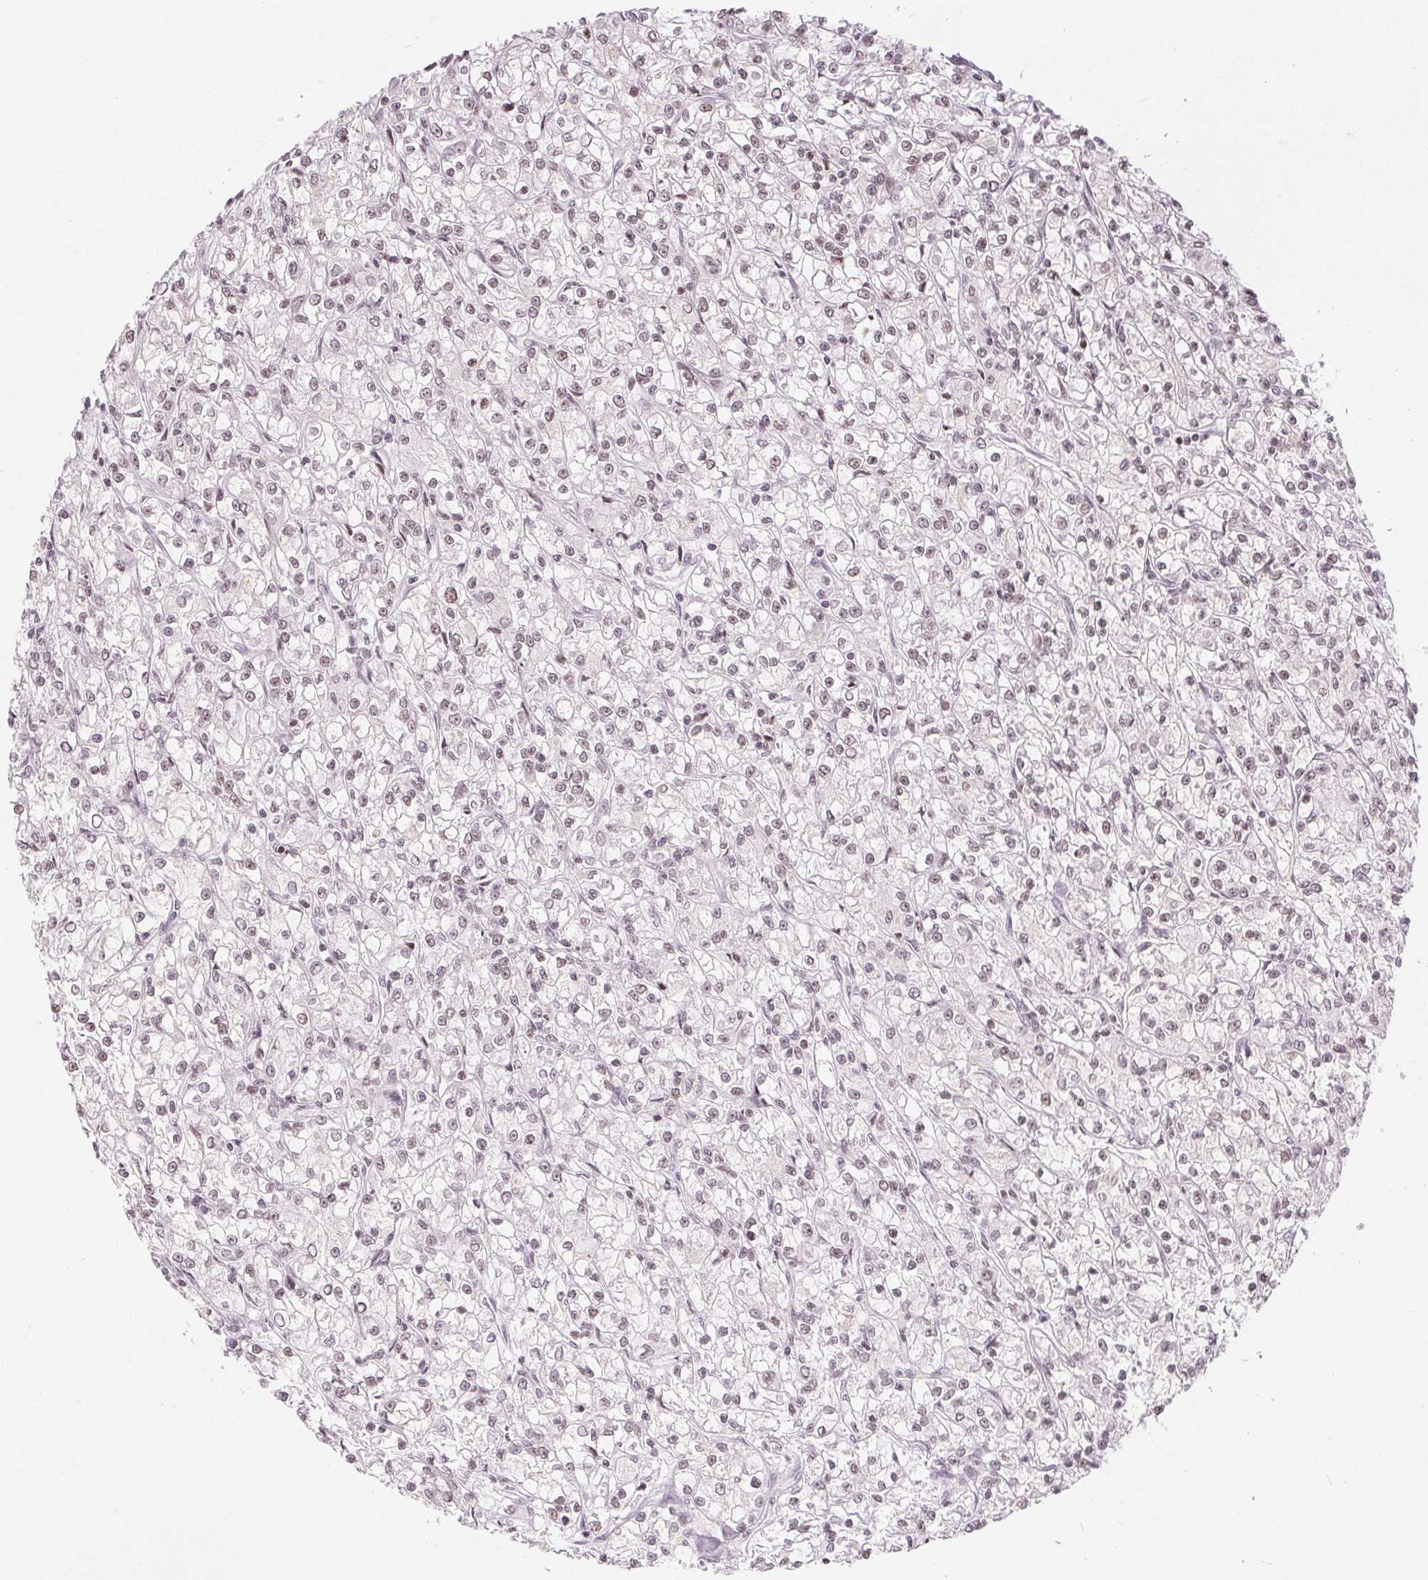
{"staining": {"intensity": "weak", "quantity": "<25%", "location": "nuclear"}, "tissue": "renal cancer", "cell_type": "Tumor cells", "image_type": "cancer", "snomed": [{"axis": "morphology", "description": "Adenocarcinoma, NOS"}, {"axis": "topography", "description": "Kidney"}], "caption": "The photomicrograph exhibits no significant expression in tumor cells of adenocarcinoma (renal).", "gene": "DEK", "patient": {"sex": "female", "age": 59}}